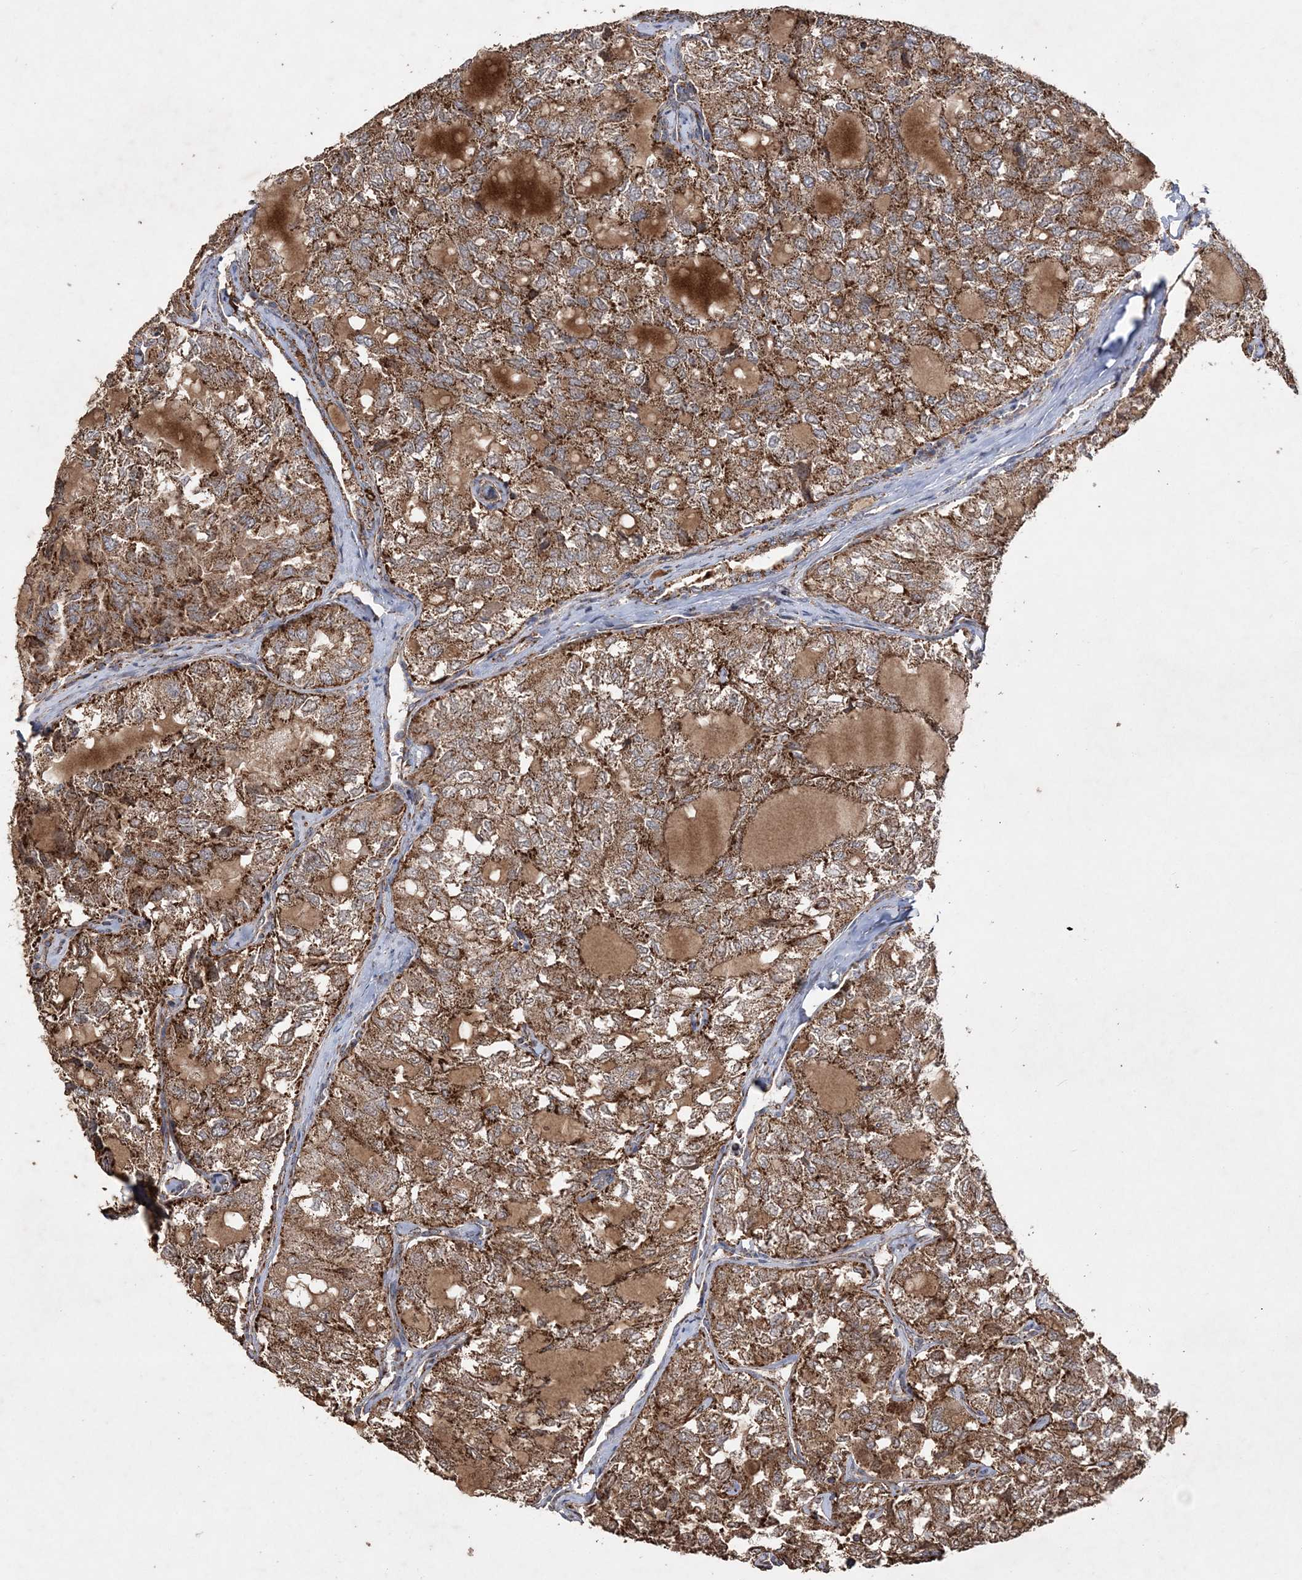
{"staining": {"intensity": "strong", "quantity": ">75%", "location": "cytoplasmic/membranous"}, "tissue": "thyroid cancer", "cell_type": "Tumor cells", "image_type": "cancer", "snomed": [{"axis": "morphology", "description": "Follicular adenoma carcinoma, NOS"}, {"axis": "topography", "description": "Thyroid gland"}], "caption": "This is an image of IHC staining of thyroid follicular adenoma carcinoma, which shows strong positivity in the cytoplasmic/membranous of tumor cells.", "gene": "POC5", "patient": {"sex": "male", "age": 75}}